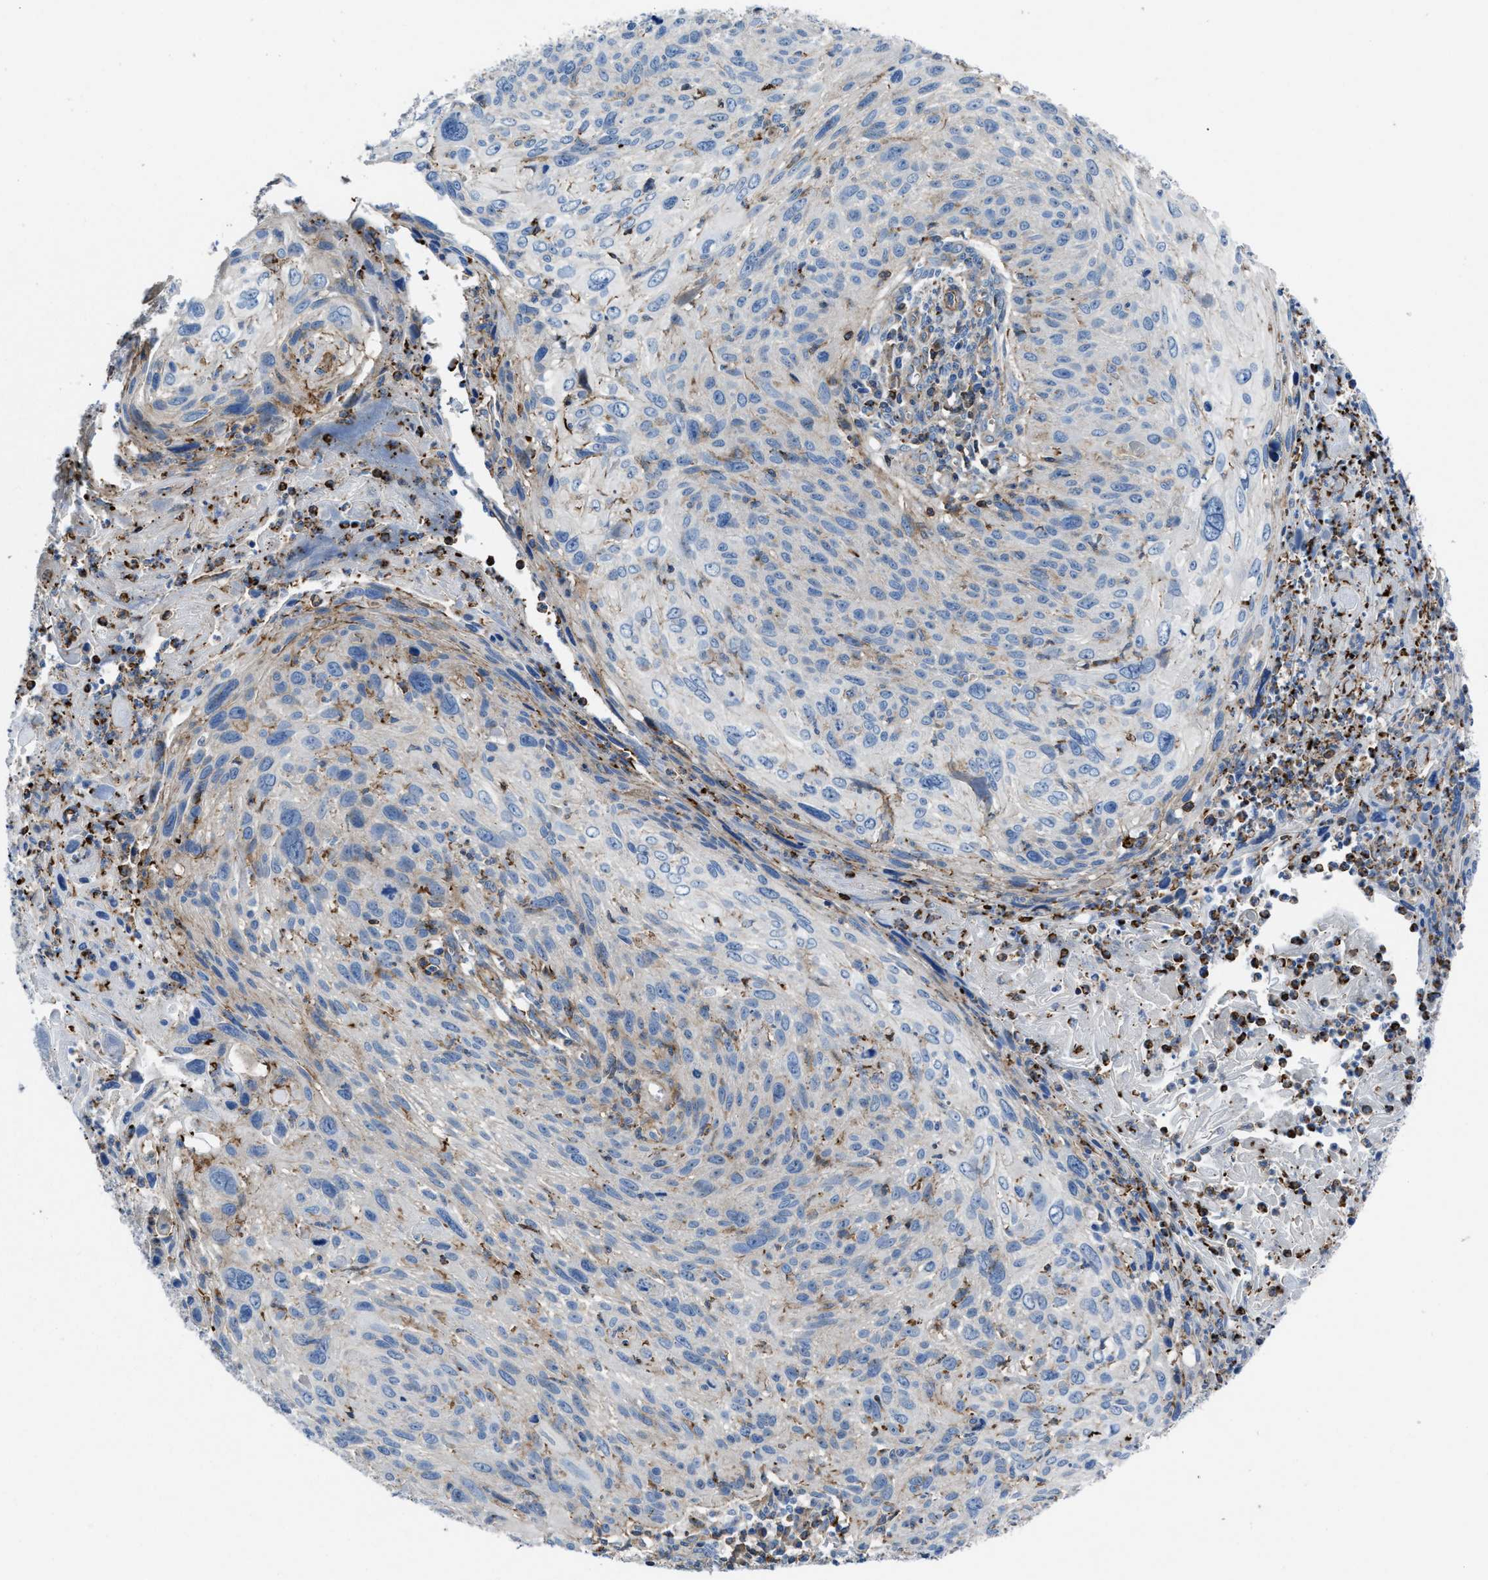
{"staining": {"intensity": "negative", "quantity": "none", "location": "none"}, "tissue": "cervical cancer", "cell_type": "Tumor cells", "image_type": "cancer", "snomed": [{"axis": "morphology", "description": "Squamous cell carcinoma, NOS"}, {"axis": "topography", "description": "Cervix"}], "caption": "A histopathology image of human cervical cancer is negative for staining in tumor cells.", "gene": "AGPAT2", "patient": {"sex": "female", "age": 51}}